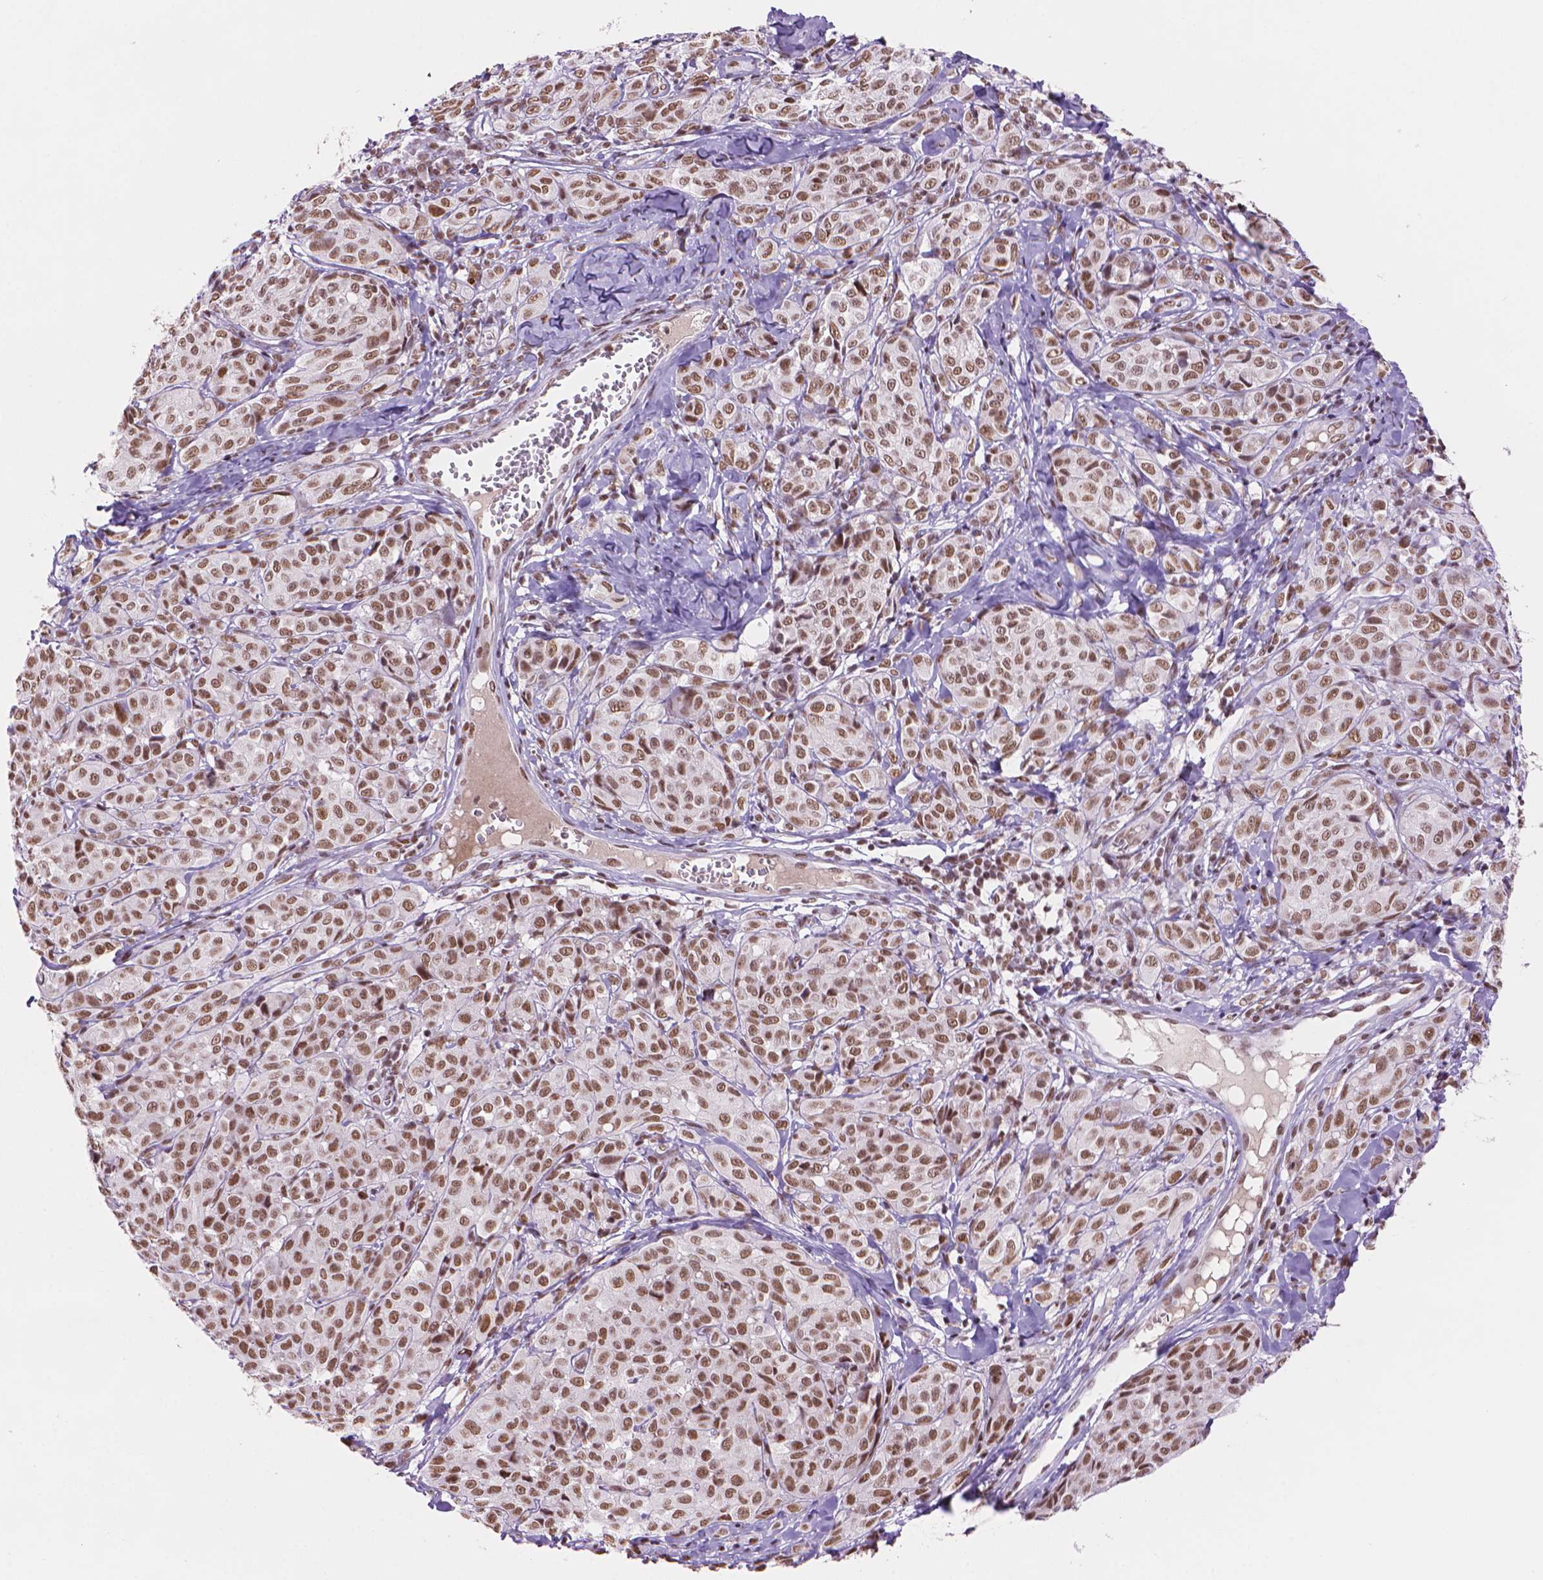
{"staining": {"intensity": "moderate", "quantity": ">75%", "location": "nuclear"}, "tissue": "melanoma", "cell_type": "Tumor cells", "image_type": "cancer", "snomed": [{"axis": "morphology", "description": "Malignant melanoma, NOS"}, {"axis": "topography", "description": "Skin"}], "caption": "This is a micrograph of immunohistochemistry (IHC) staining of malignant melanoma, which shows moderate expression in the nuclear of tumor cells.", "gene": "RPA4", "patient": {"sex": "male", "age": 89}}